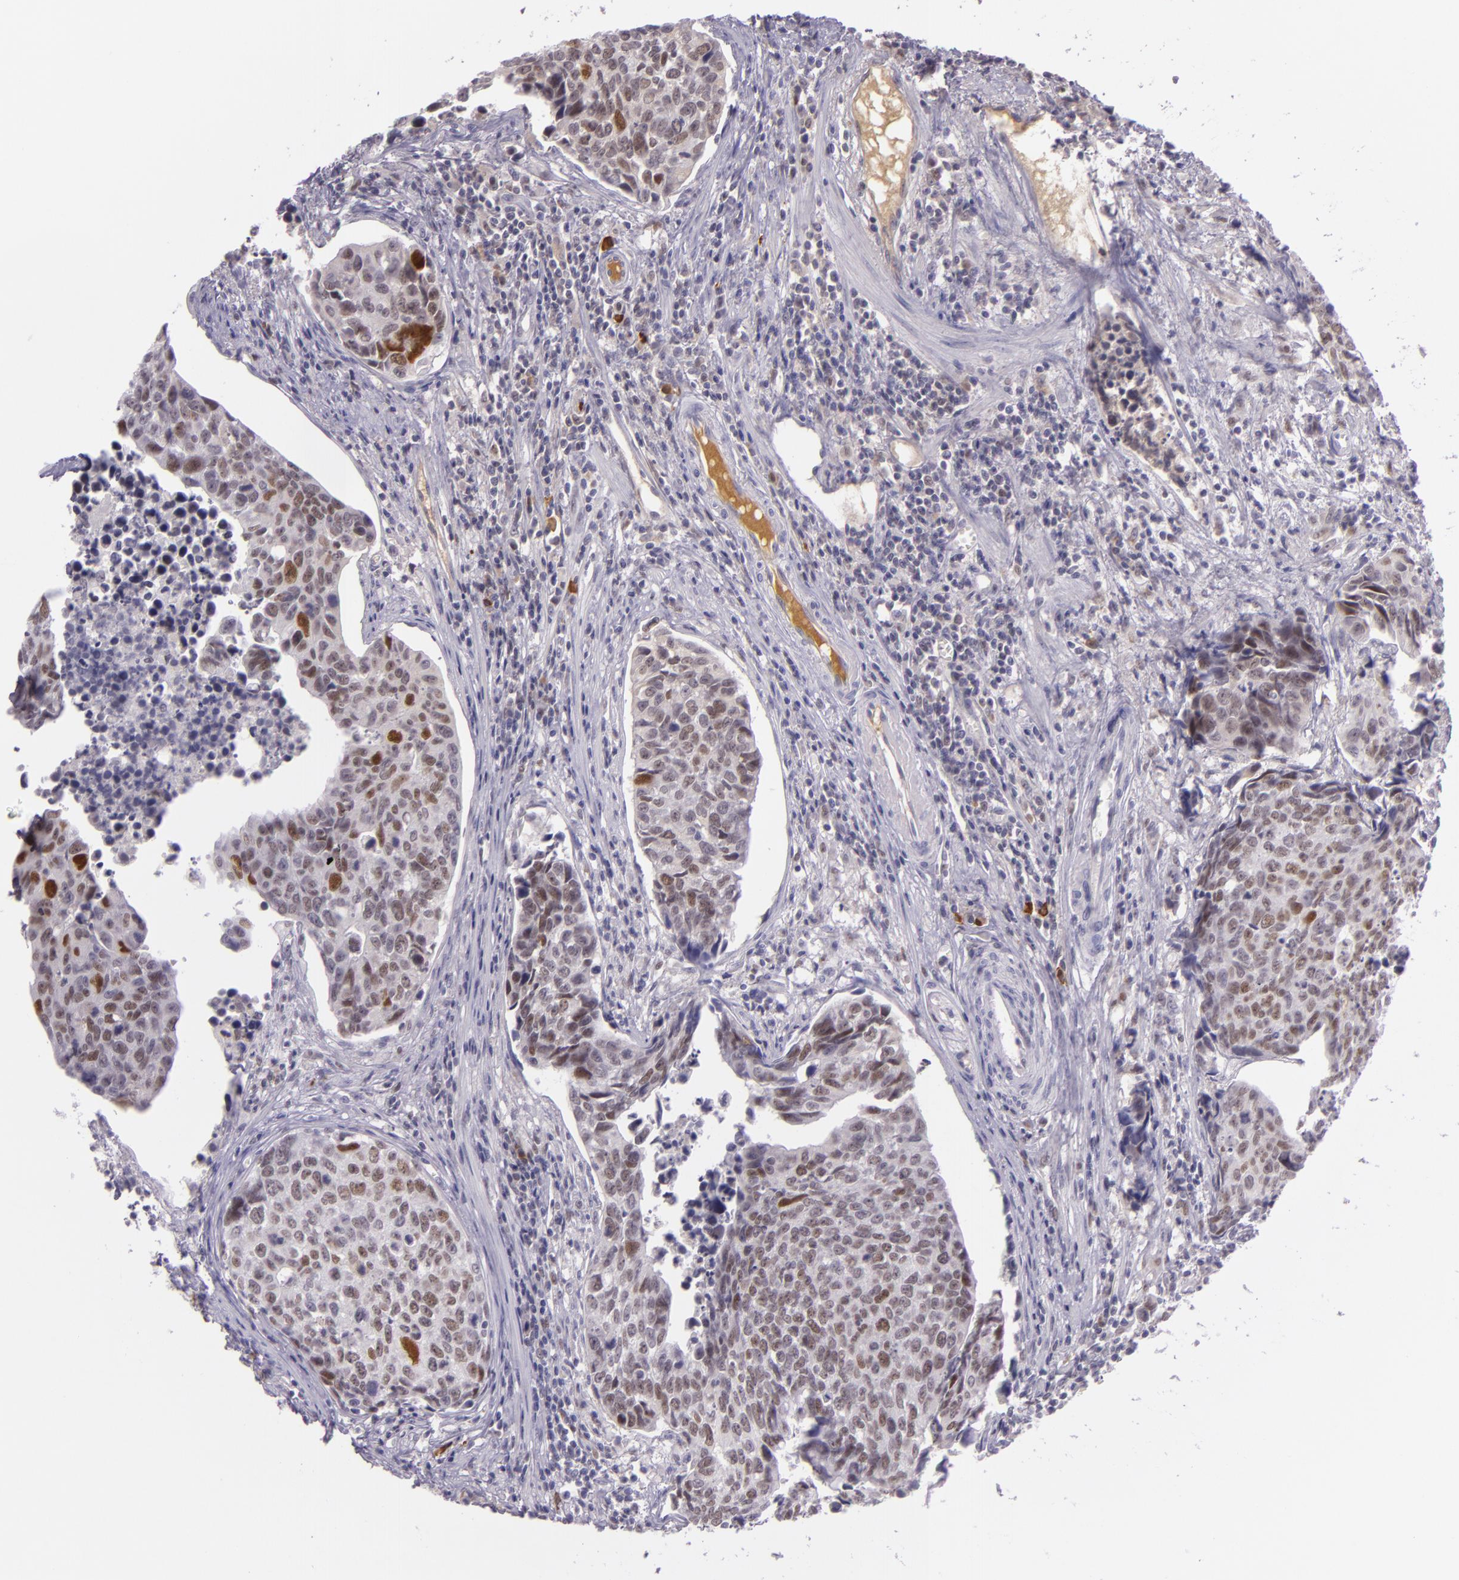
{"staining": {"intensity": "moderate", "quantity": "25%-75%", "location": "nuclear"}, "tissue": "urothelial cancer", "cell_type": "Tumor cells", "image_type": "cancer", "snomed": [{"axis": "morphology", "description": "Urothelial carcinoma, High grade"}, {"axis": "topography", "description": "Urinary bladder"}], "caption": "Immunohistochemistry staining of urothelial cancer, which demonstrates medium levels of moderate nuclear positivity in approximately 25%-75% of tumor cells indicating moderate nuclear protein expression. The staining was performed using DAB (3,3'-diaminobenzidine) (brown) for protein detection and nuclei were counterstained in hematoxylin (blue).", "gene": "CHEK2", "patient": {"sex": "male", "age": 81}}